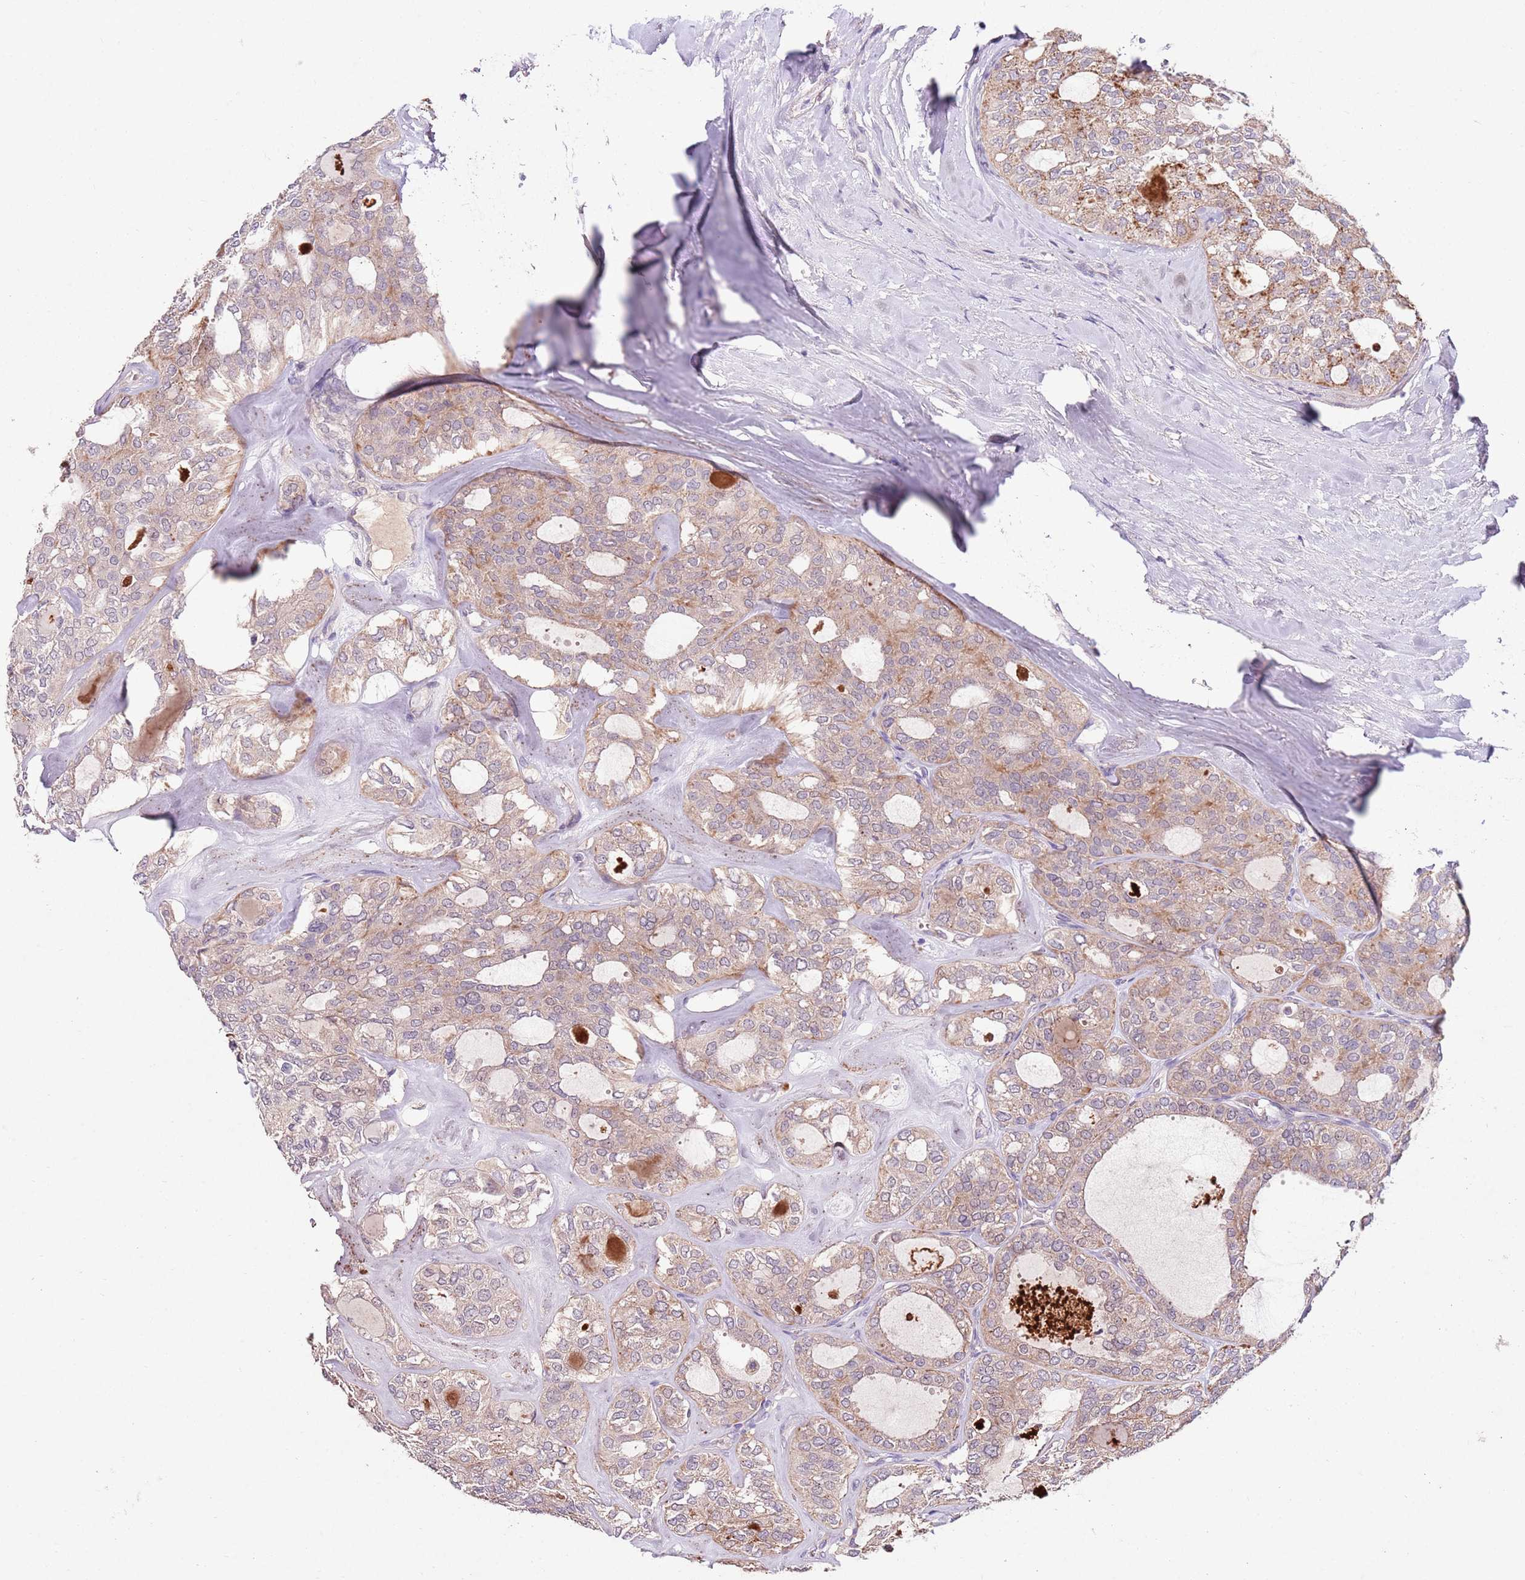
{"staining": {"intensity": "weak", "quantity": ">75%", "location": "cytoplasmic/membranous"}, "tissue": "thyroid cancer", "cell_type": "Tumor cells", "image_type": "cancer", "snomed": [{"axis": "morphology", "description": "Follicular adenoma carcinoma, NOS"}, {"axis": "topography", "description": "Thyroid gland"}], "caption": "Immunohistochemical staining of thyroid follicular adenoma carcinoma reveals low levels of weak cytoplasmic/membranous protein expression in approximately >75% of tumor cells. Nuclei are stained in blue.", "gene": "NRDE2", "patient": {"sex": "male", "age": 75}}